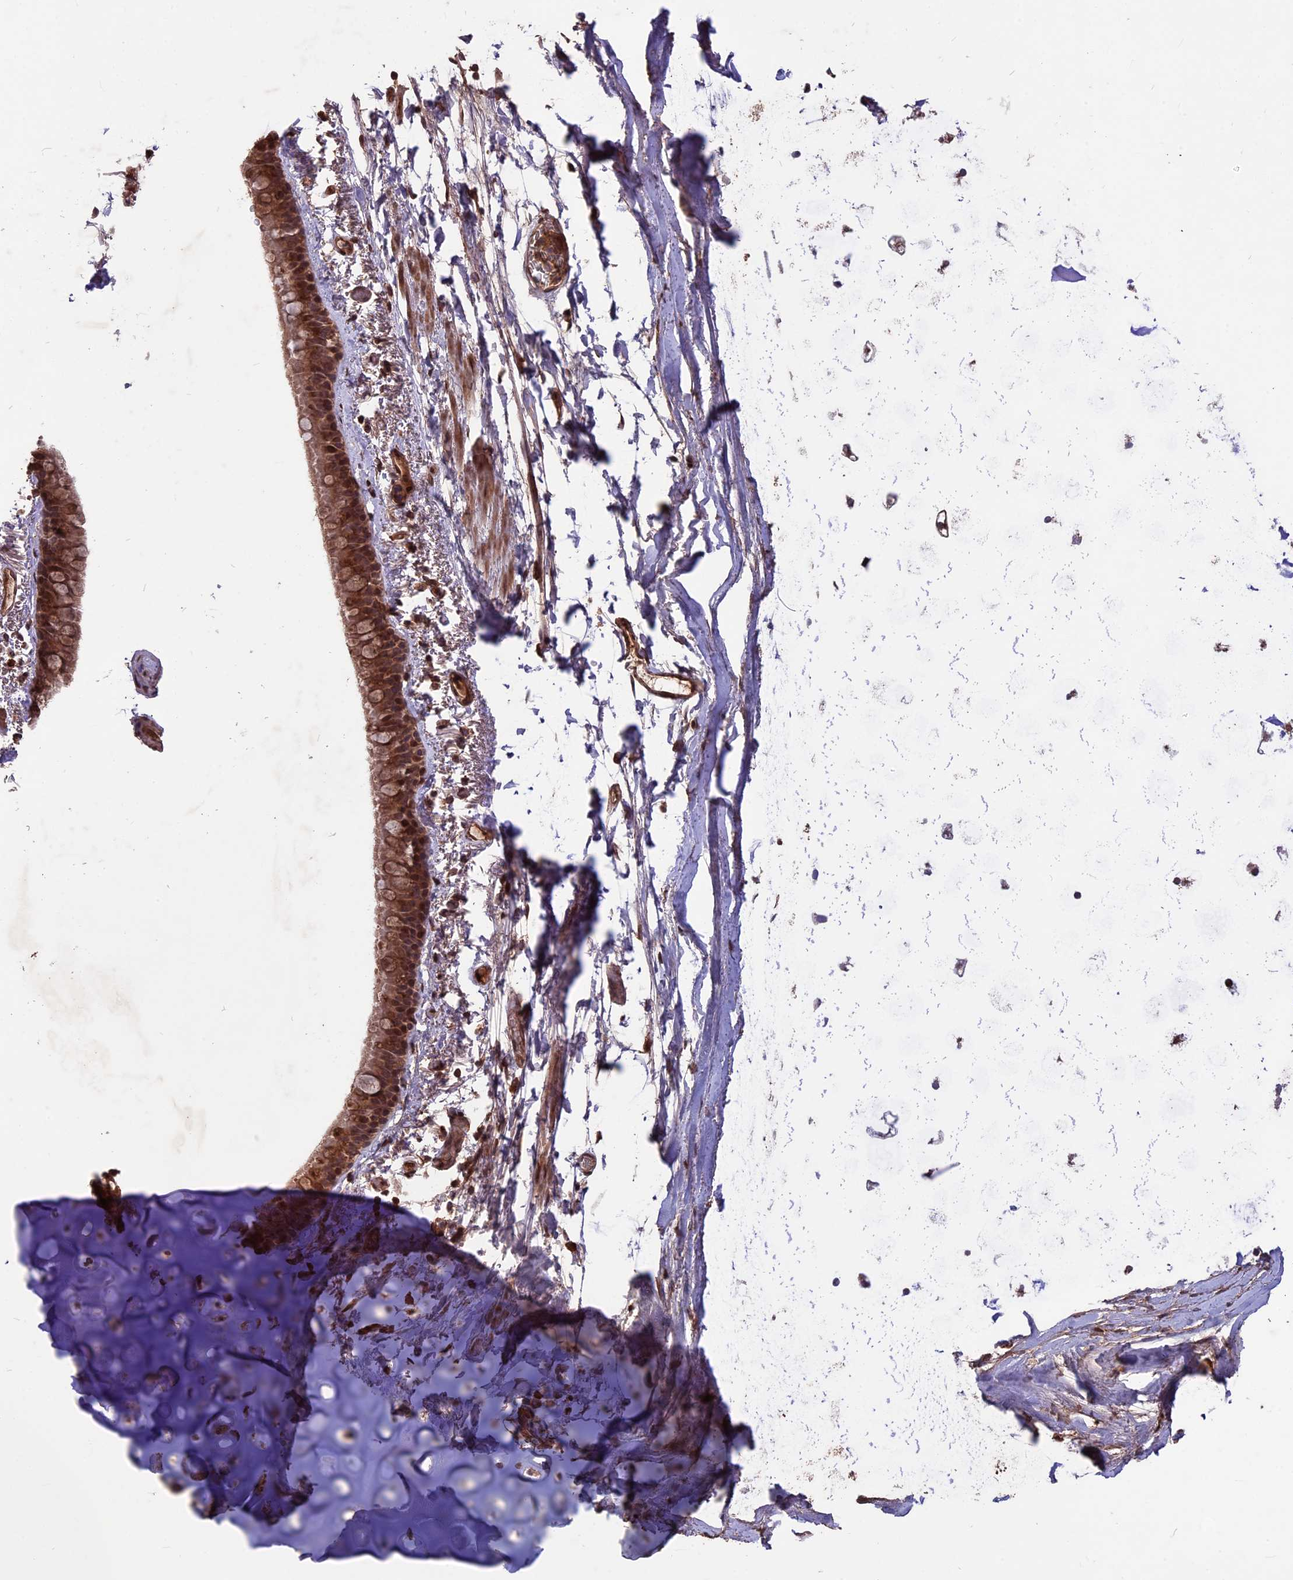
{"staining": {"intensity": "strong", "quantity": ">75%", "location": "cytoplasmic/membranous,nuclear"}, "tissue": "bronchus", "cell_type": "Respiratory epithelial cells", "image_type": "normal", "snomed": [{"axis": "morphology", "description": "Normal tissue, NOS"}, {"axis": "topography", "description": "Cartilage tissue"}], "caption": "An image showing strong cytoplasmic/membranous,nuclear positivity in approximately >75% of respiratory epithelial cells in unremarkable bronchus, as visualized by brown immunohistochemical staining.", "gene": "ZNF598", "patient": {"sex": "male", "age": 63}}